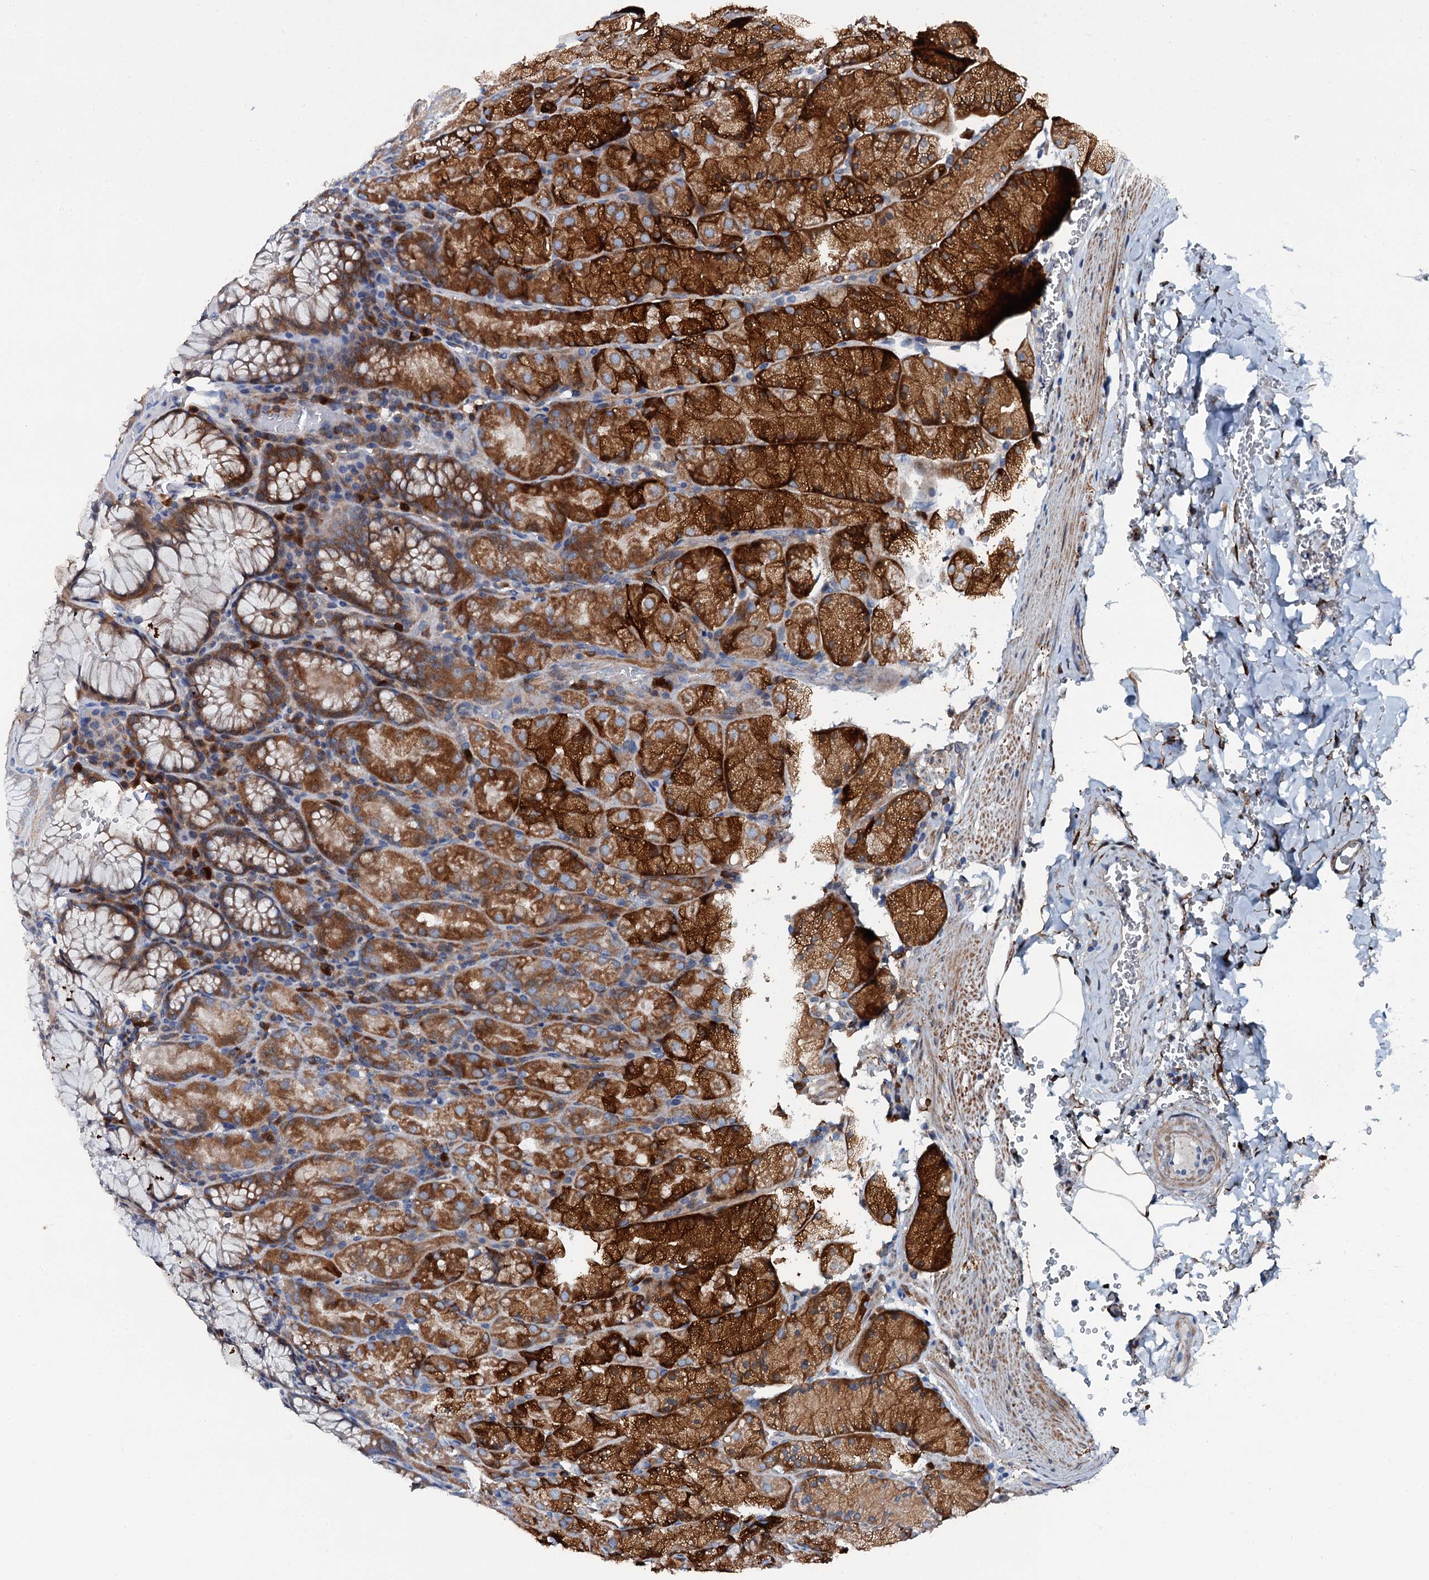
{"staining": {"intensity": "strong", "quantity": ">75%", "location": "cytoplasmic/membranous"}, "tissue": "stomach", "cell_type": "Glandular cells", "image_type": "normal", "snomed": [{"axis": "morphology", "description": "Normal tissue, NOS"}, {"axis": "topography", "description": "Stomach, upper"}, {"axis": "topography", "description": "Stomach, lower"}], "caption": "Stomach stained with IHC reveals strong cytoplasmic/membranous expression in approximately >75% of glandular cells. The staining is performed using DAB brown chromogen to label protein expression. The nuclei are counter-stained blue using hematoxylin.", "gene": "GFOD2", "patient": {"sex": "male", "age": 80}}